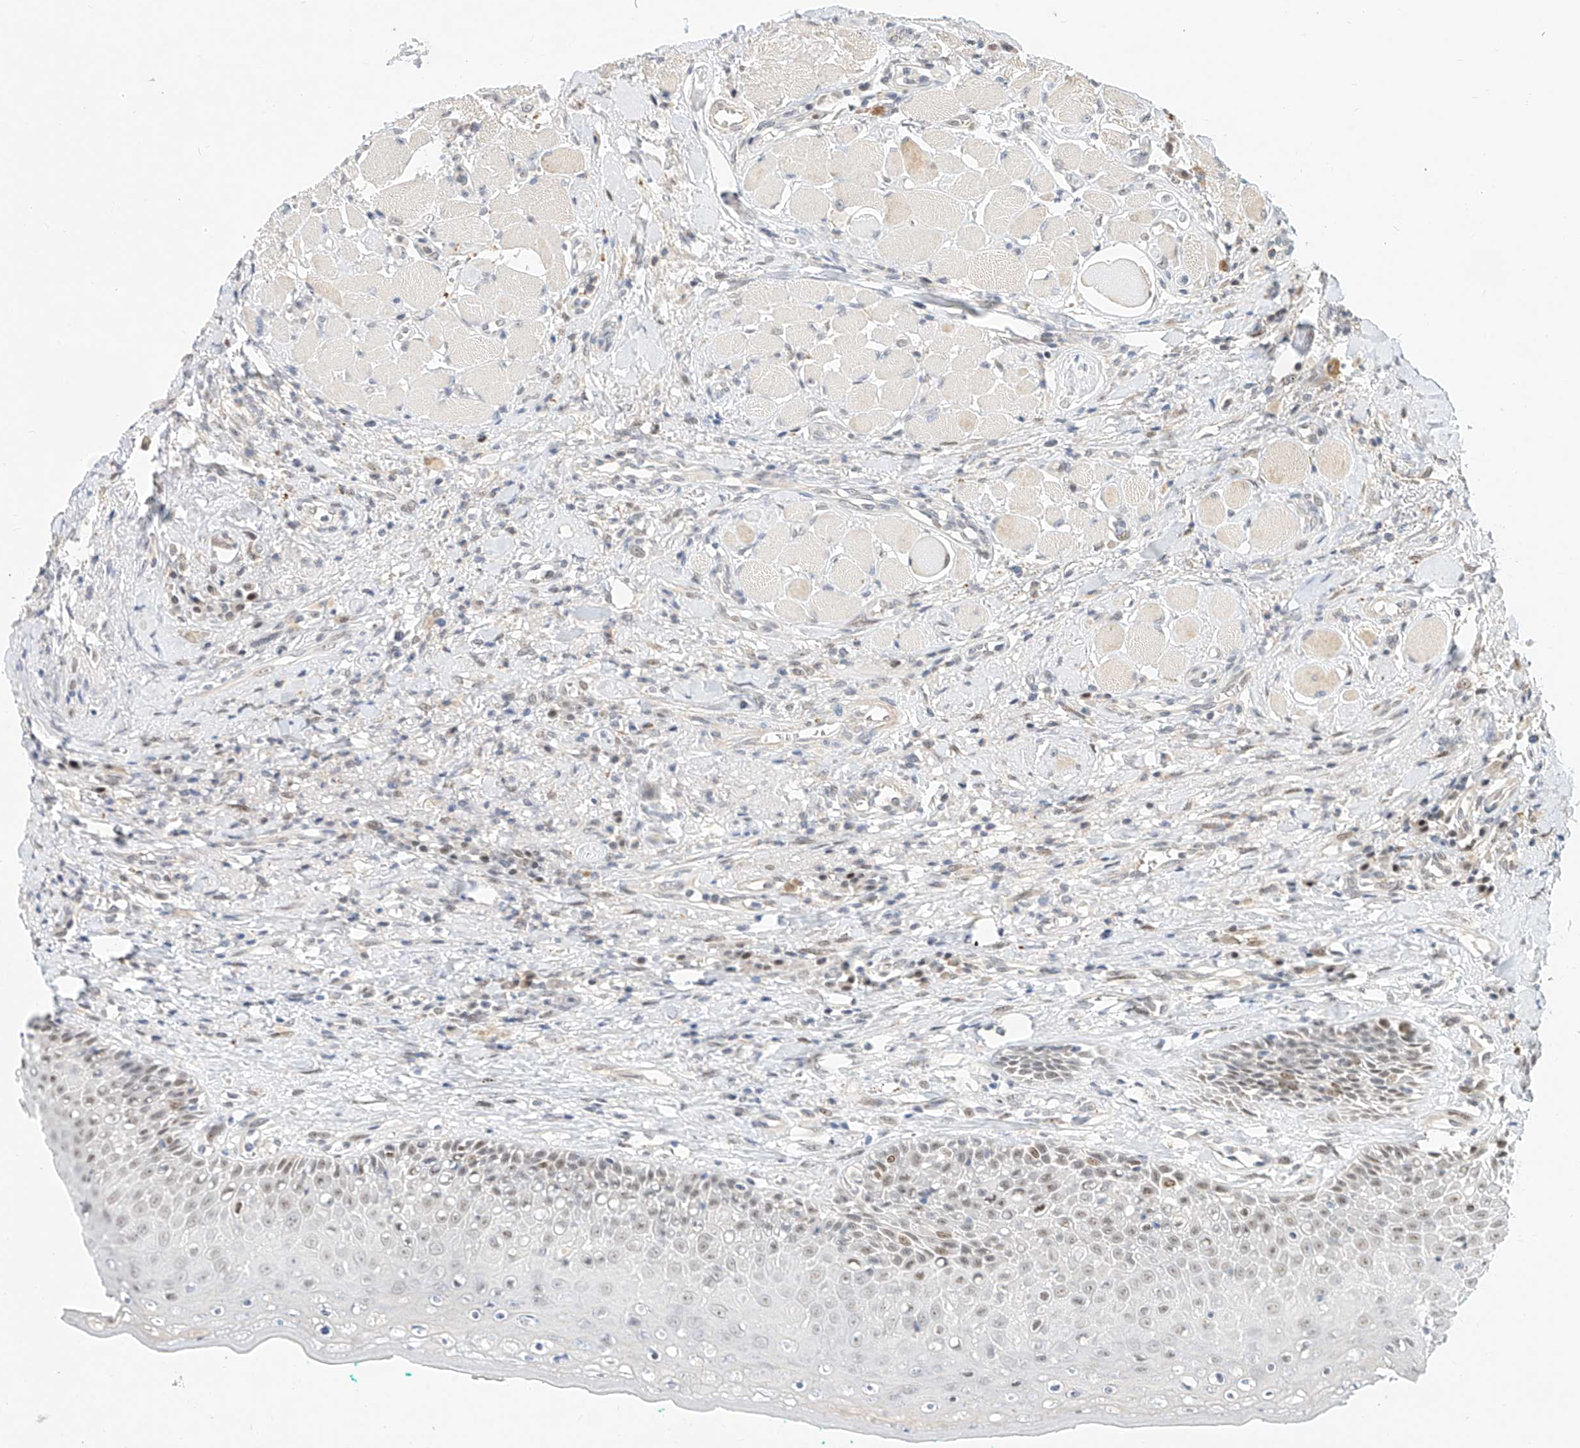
{"staining": {"intensity": "weak", "quantity": "25%-75%", "location": "nuclear"}, "tissue": "oral mucosa", "cell_type": "Squamous epithelial cells", "image_type": "normal", "snomed": [{"axis": "morphology", "description": "Normal tissue, NOS"}, {"axis": "topography", "description": "Oral tissue"}], "caption": "Immunohistochemical staining of normal human oral mucosa demonstrates weak nuclear protein expression in approximately 25%-75% of squamous epithelial cells. (Stains: DAB (3,3'-diaminobenzidine) in brown, nuclei in blue, Microscopy: brightfield microscopy at high magnification).", "gene": "CBX8", "patient": {"sex": "female", "age": 70}}